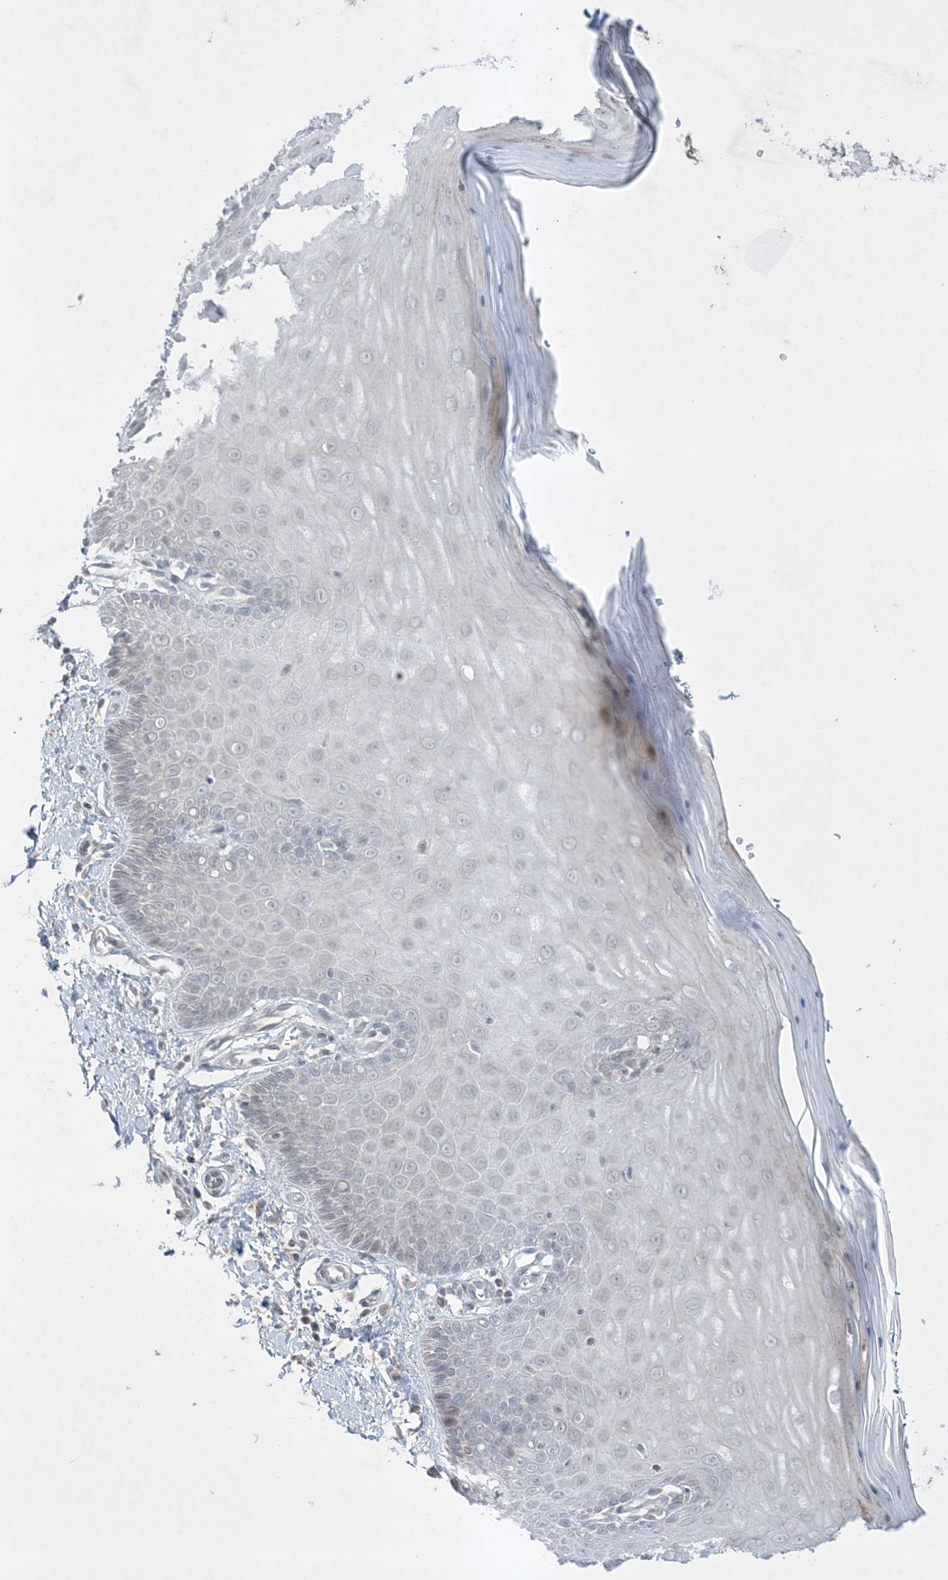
{"staining": {"intensity": "weak", "quantity": "<25%", "location": "cytoplasmic/membranous"}, "tissue": "cervix", "cell_type": "Glandular cells", "image_type": "normal", "snomed": [{"axis": "morphology", "description": "Normal tissue, NOS"}, {"axis": "topography", "description": "Cervix"}], "caption": "Immunohistochemistry (IHC) image of benign cervix stained for a protein (brown), which exhibits no expression in glandular cells. (DAB (3,3'-diaminobenzidine) IHC, high magnification).", "gene": "FNDC1", "patient": {"sex": "female", "age": 55}}